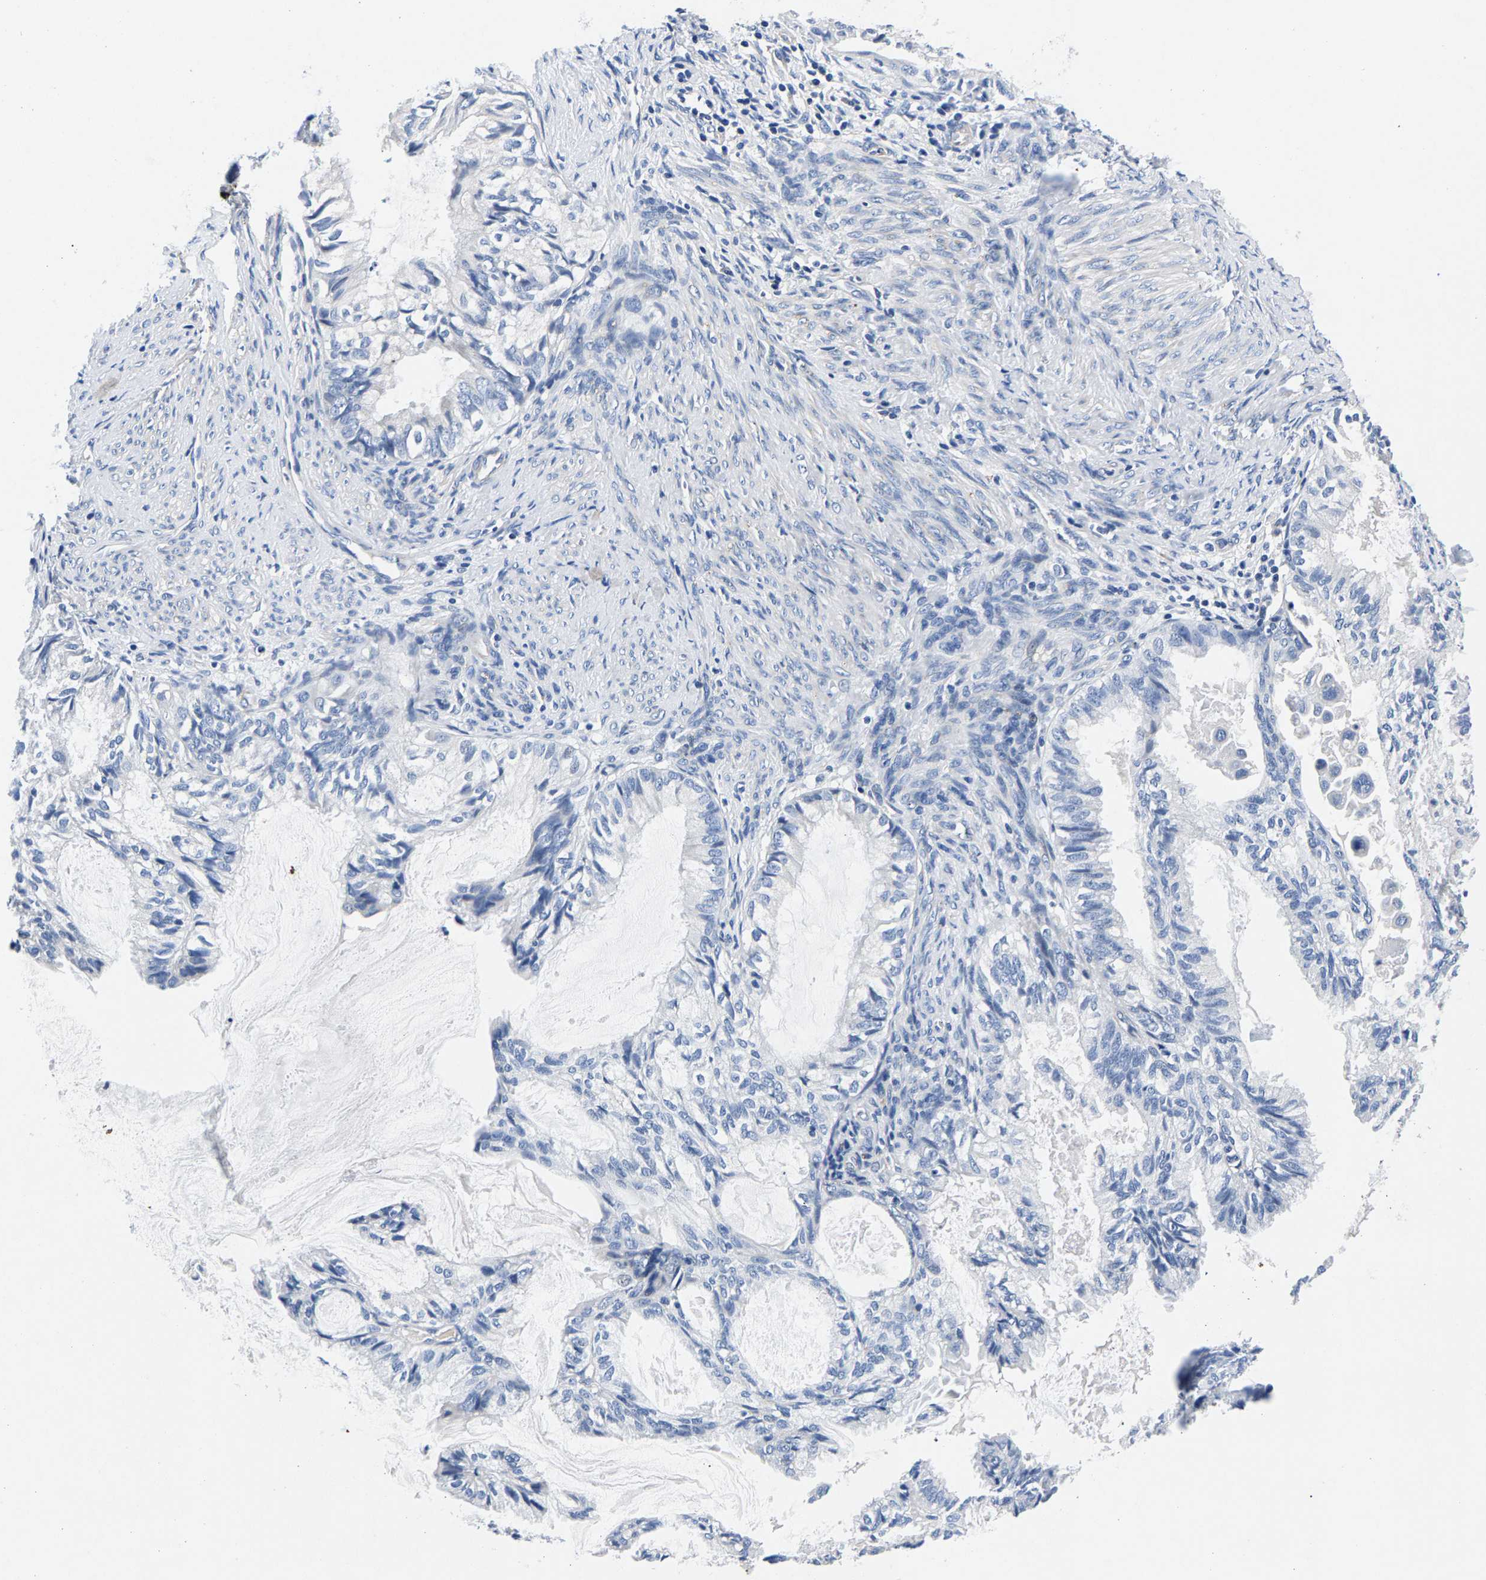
{"staining": {"intensity": "negative", "quantity": "none", "location": "none"}, "tissue": "cervical cancer", "cell_type": "Tumor cells", "image_type": "cancer", "snomed": [{"axis": "morphology", "description": "Normal tissue, NOS"}, {"axis": "morphology", "description": "Adenocarcinoma, NOS"}, {"axis": "topography", "description": "Cervix"}, {"axis": "topography", "description": "Endometrium"}], "caption": "Immunohistochemistry histopathology image of neoplastic tissue: human cervical adenocarcinoma stained with DAB (3,3'-diaminobenzidine) displays no significant protein positivity in tumor cells. (DAB (3,3'-diaminobenzidine) immunohistochemistry (IHC) visualized using brightfield microscopy, high magnification).", "gene": "P2RY4", "patient": {"sex": "female", "age": 86}}